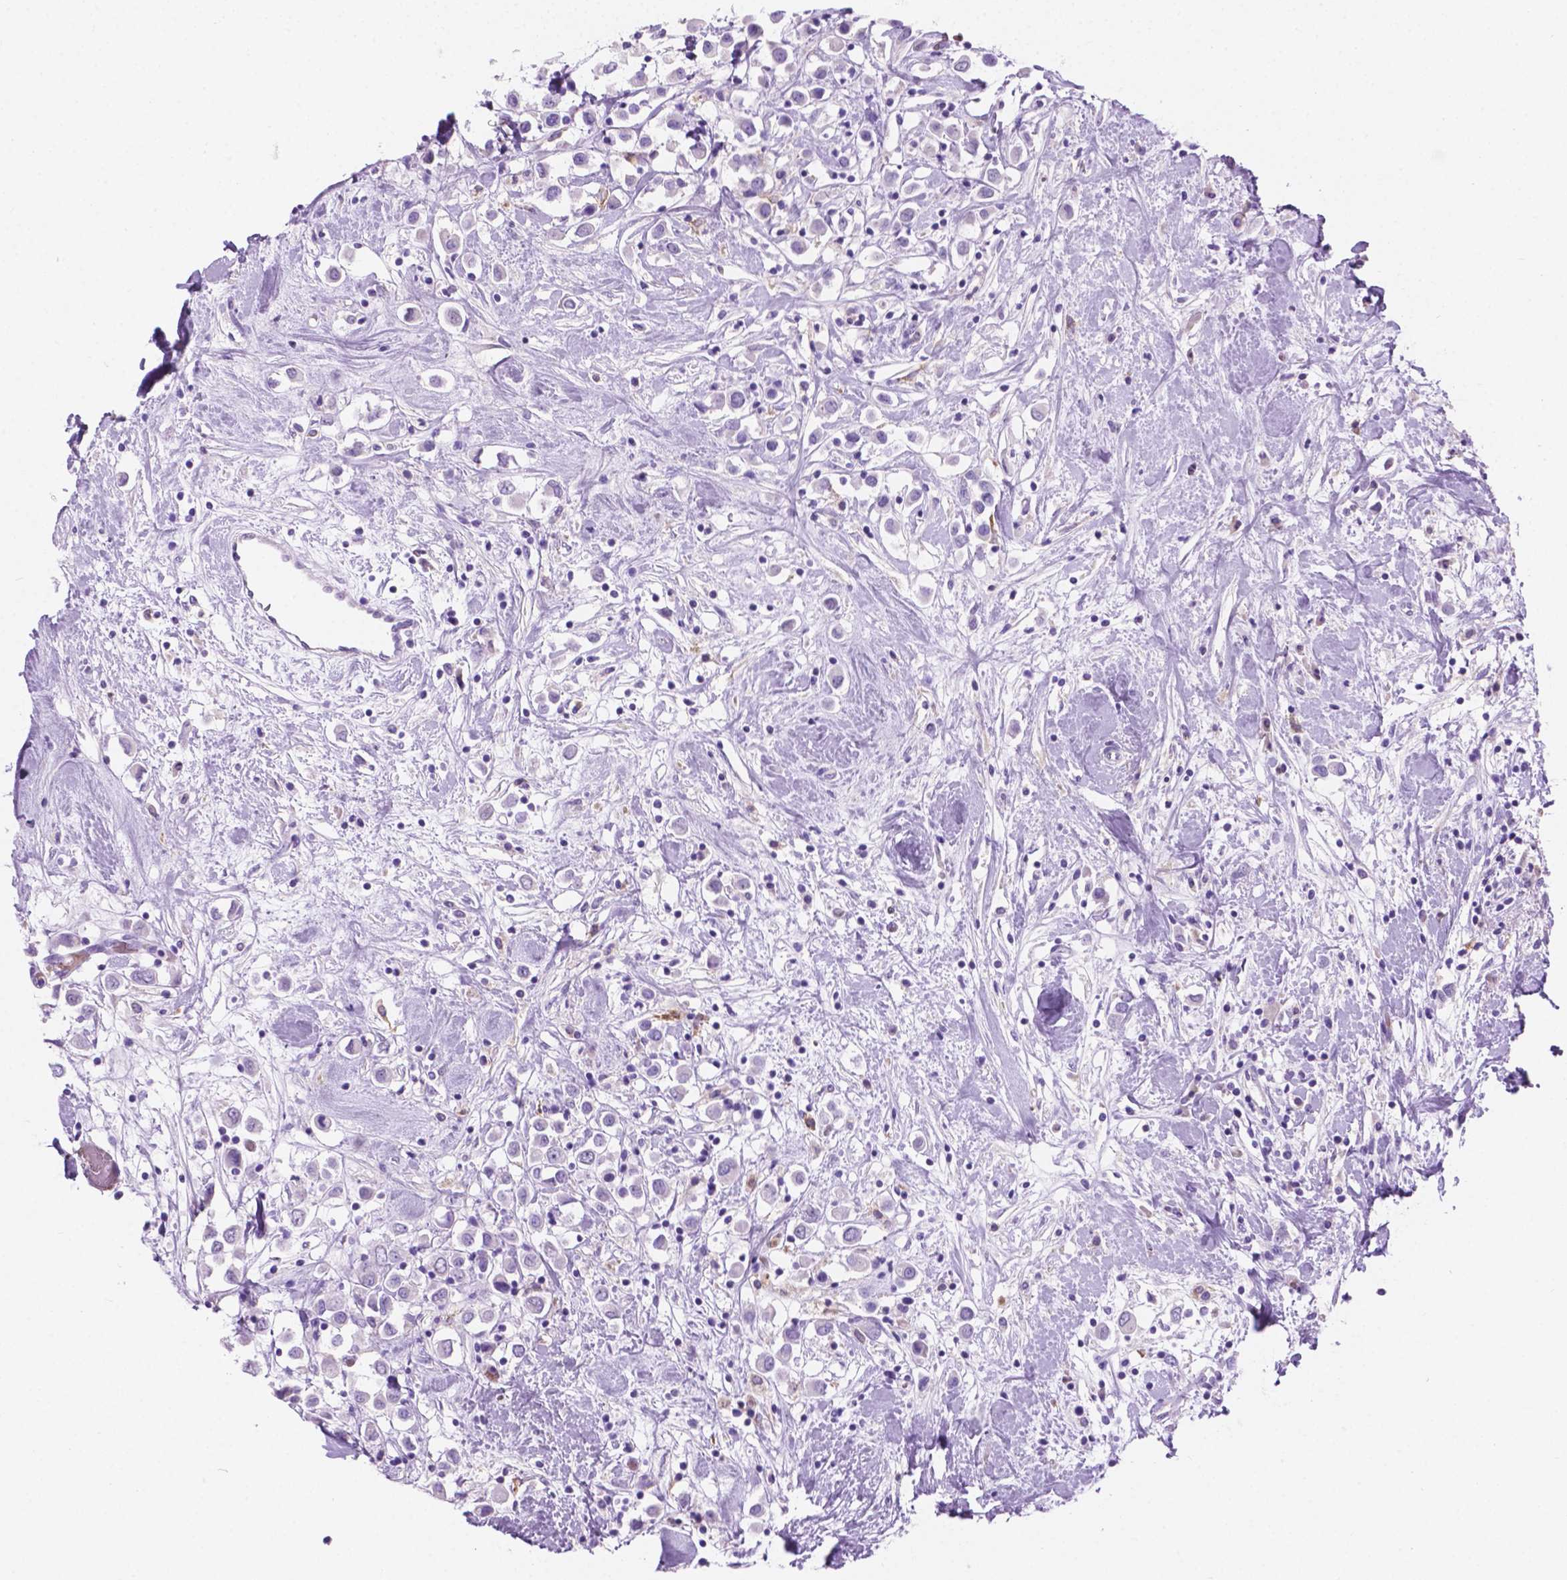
{"staining": {"intensity": "negative", "quantity": "none", "location": "none"}, "tissue": "breast cancer", "cell_type": "Tumor cells", "image_type": "cancer", "snomed": [{"axis": "morphology", "description": "Duct carcinoma"}, {"axis": "topography", "description": "Breast"}], "caption": "The image exhibits no staining of tumor cells in breast cancer (infiltrating ductal carcinoma). Nuclei are stained in blue.", "gene": "GRIN2B", "patient": {"sex": "female", "age": 61}}